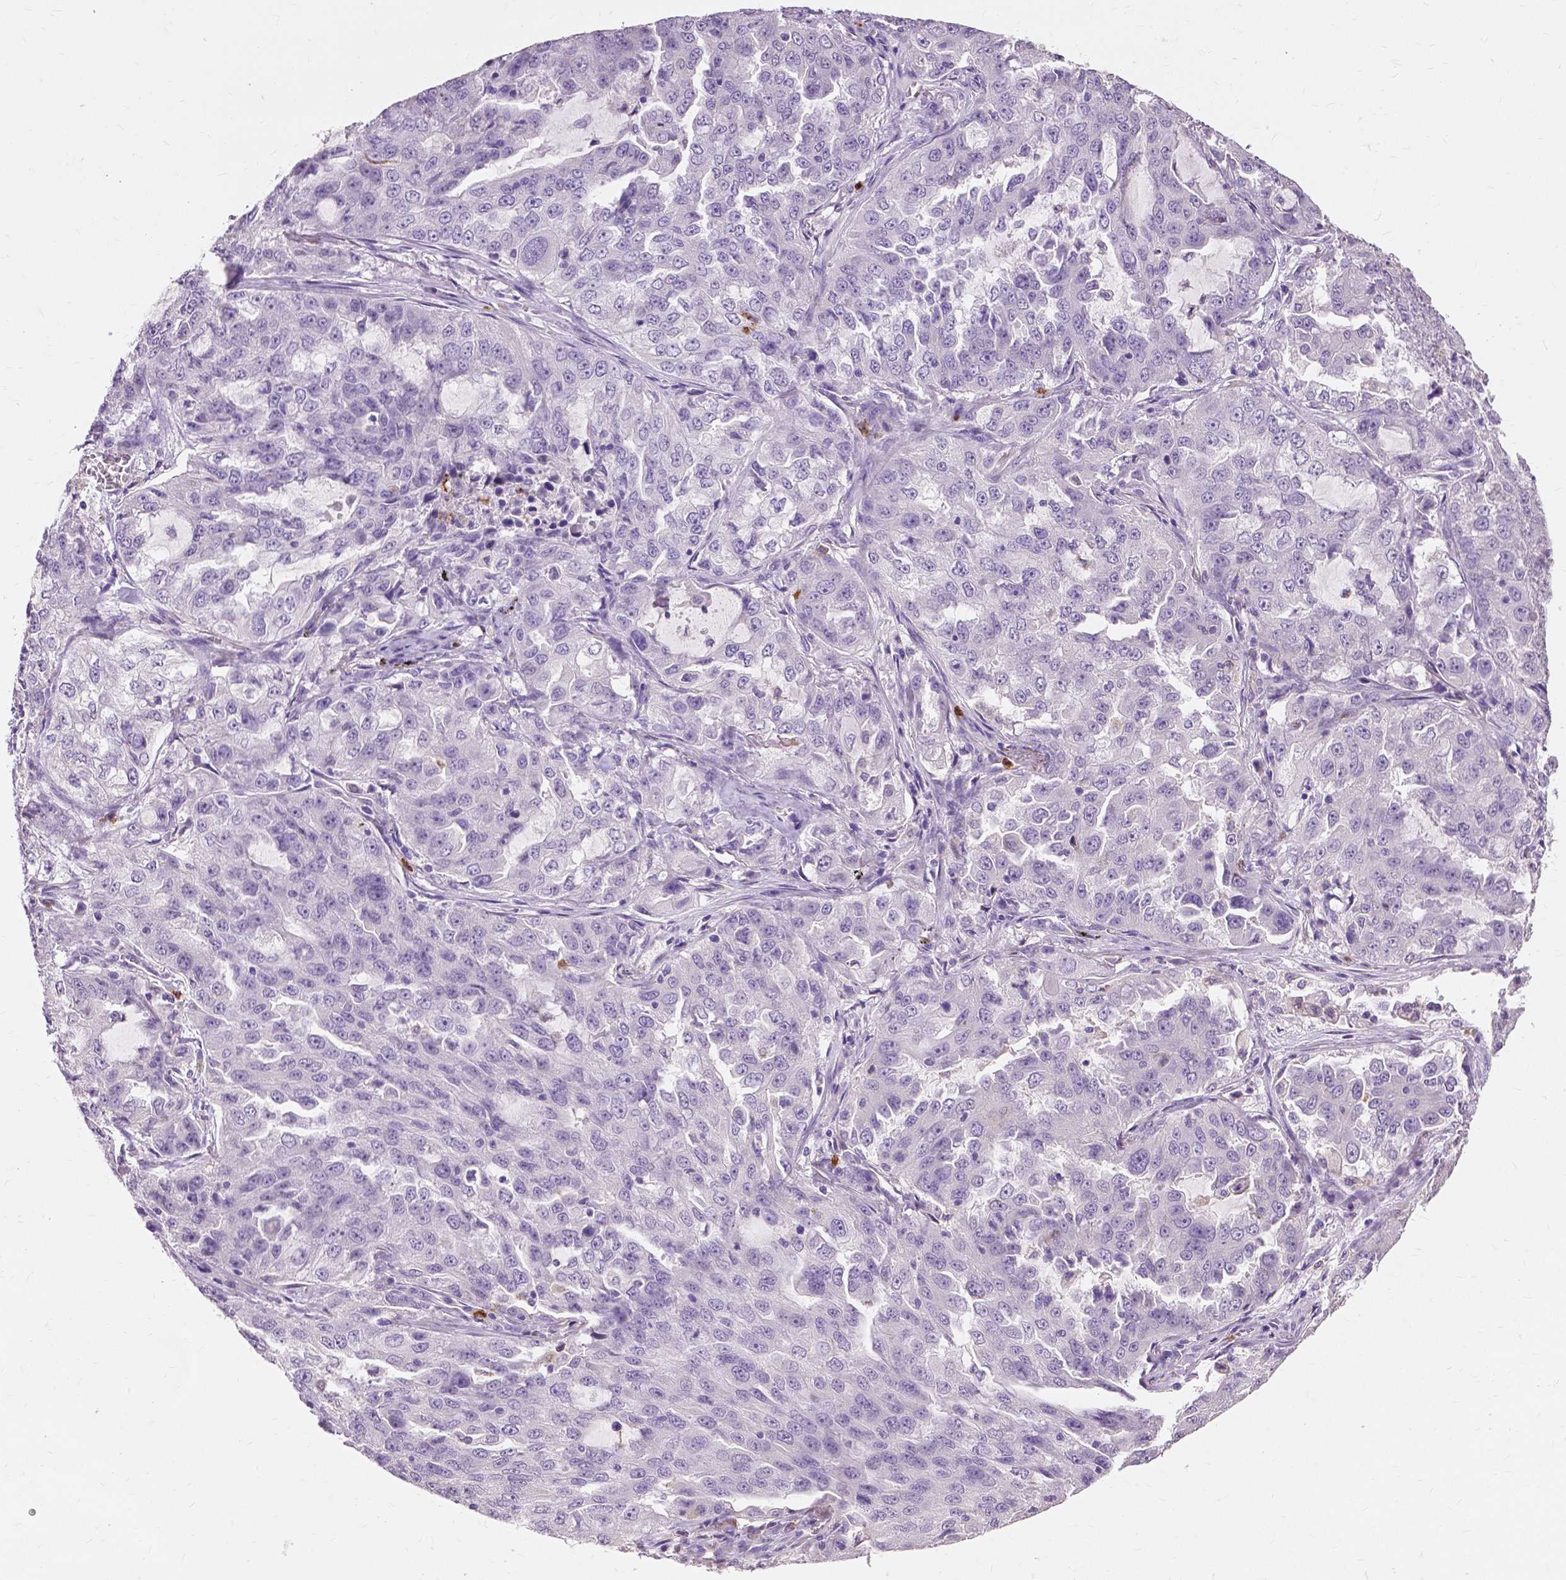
{"staining": {"intensity": "negative", "quantity": "none", "location": "none"}, "tissue": "lung cancer", "cell_type": "Tumor cells", "image_type": "cancer", "snomed": [{"axis": "morphology", "description": "Adenocarcinoma, NOS"}, {"axis": "topography", "description": "Lung"}], "caption": "This is an immunohistochemistry (IHC) histopathology image of lung adenocarcinoma. There is no staining in tumor cells.", "gene": "CXCR2", "patient": {"sex": "female", "age": 61}}